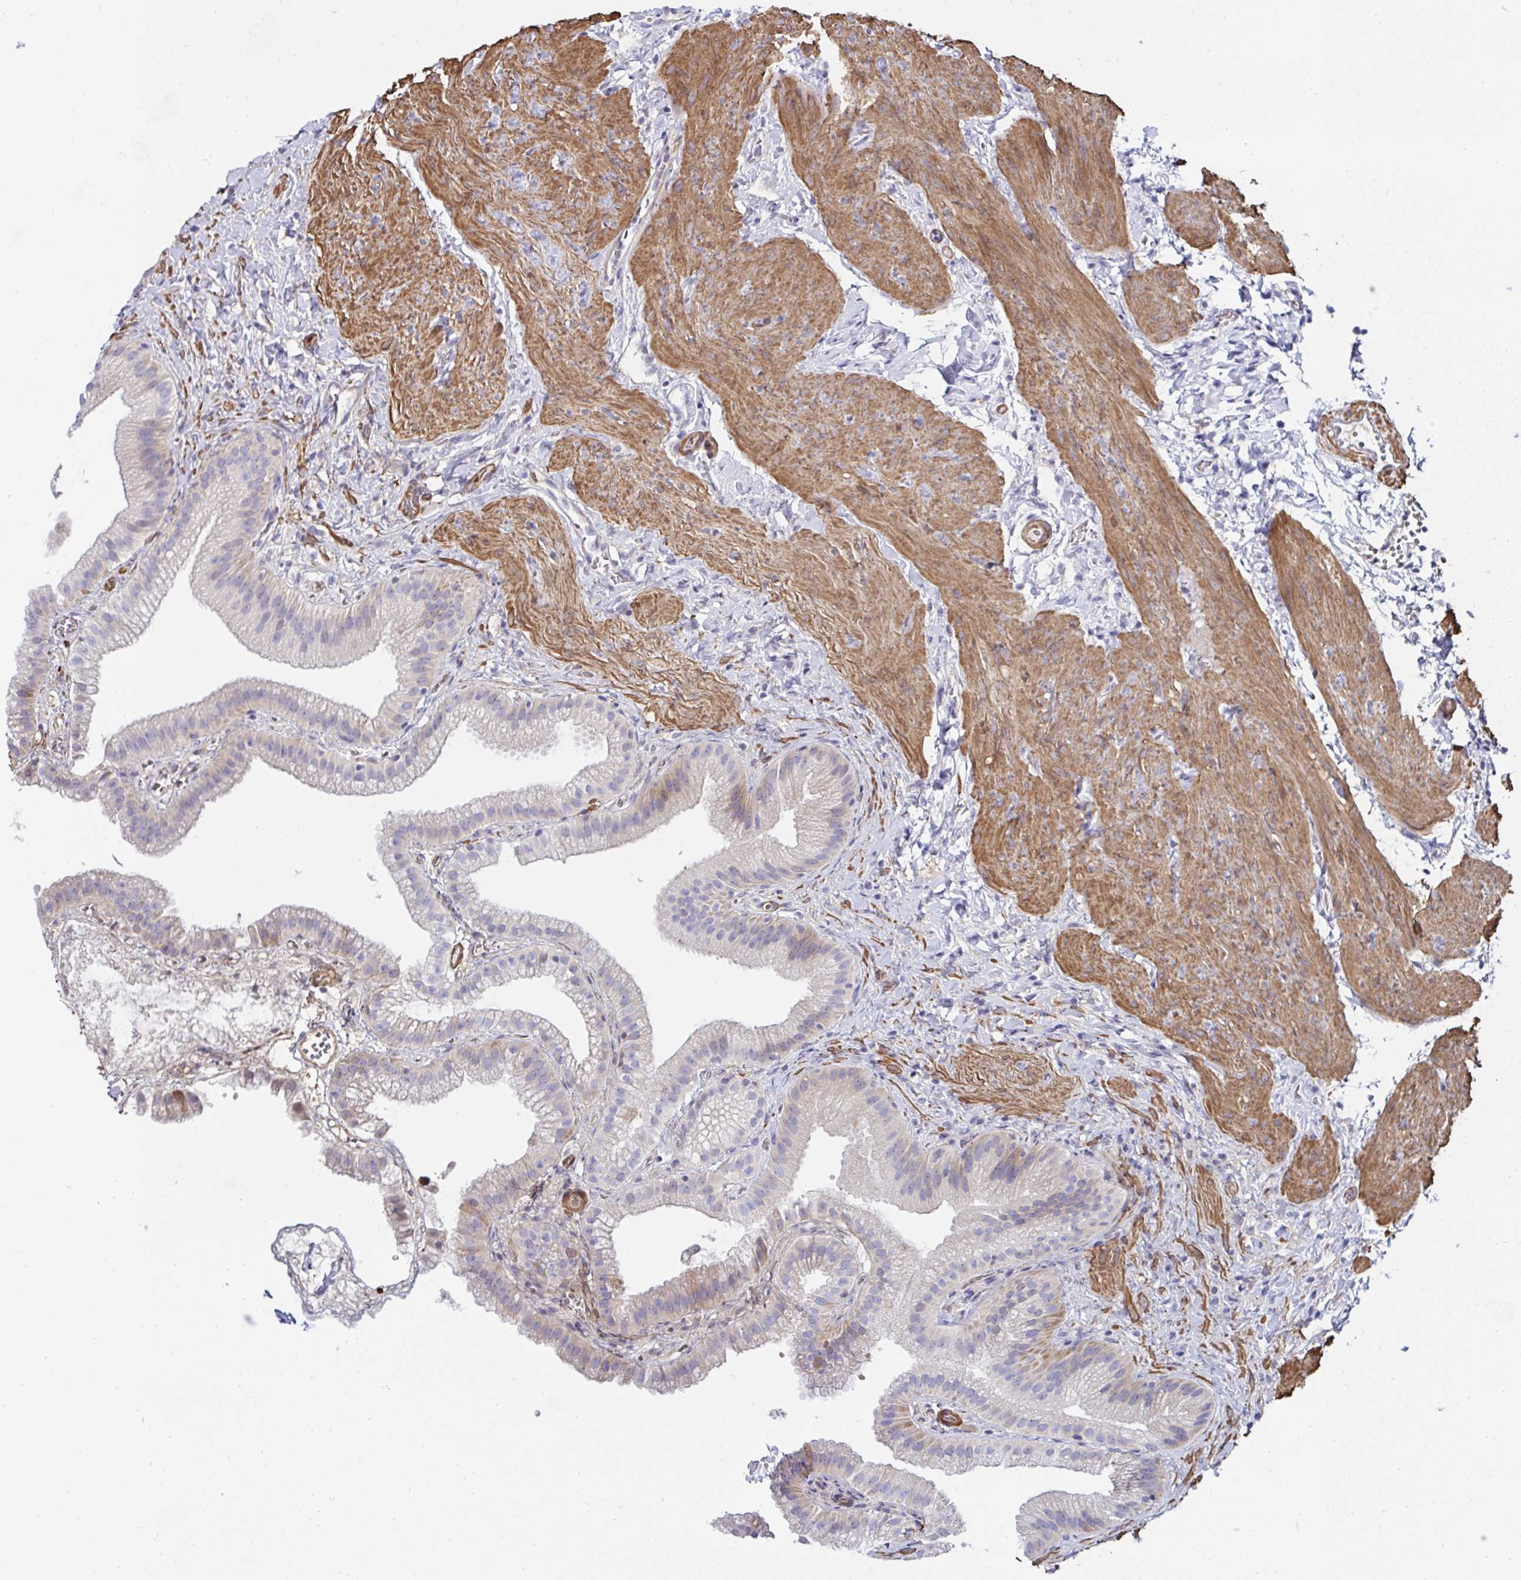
{"staining": {"intensity": "moderate", "quantity": "<25%", "location": "cytoplasmic/membranous"}, "tissue": "gallbladder", "cell_type": "Glandular cells", "image_type": "normal", "snomed": [{"axis": "morphology", "description": "Normal tissue, NOS"}, {"axis": "topography", "description": "Gallbladder"}], "caption": "This is an image of IHC staining of benign gallbladder, which shows moderate staining in the cytoplasmic/membranous of glandular cells.", "gene": "FBXL13", "patient": {"sex": "female", "age": 63}}